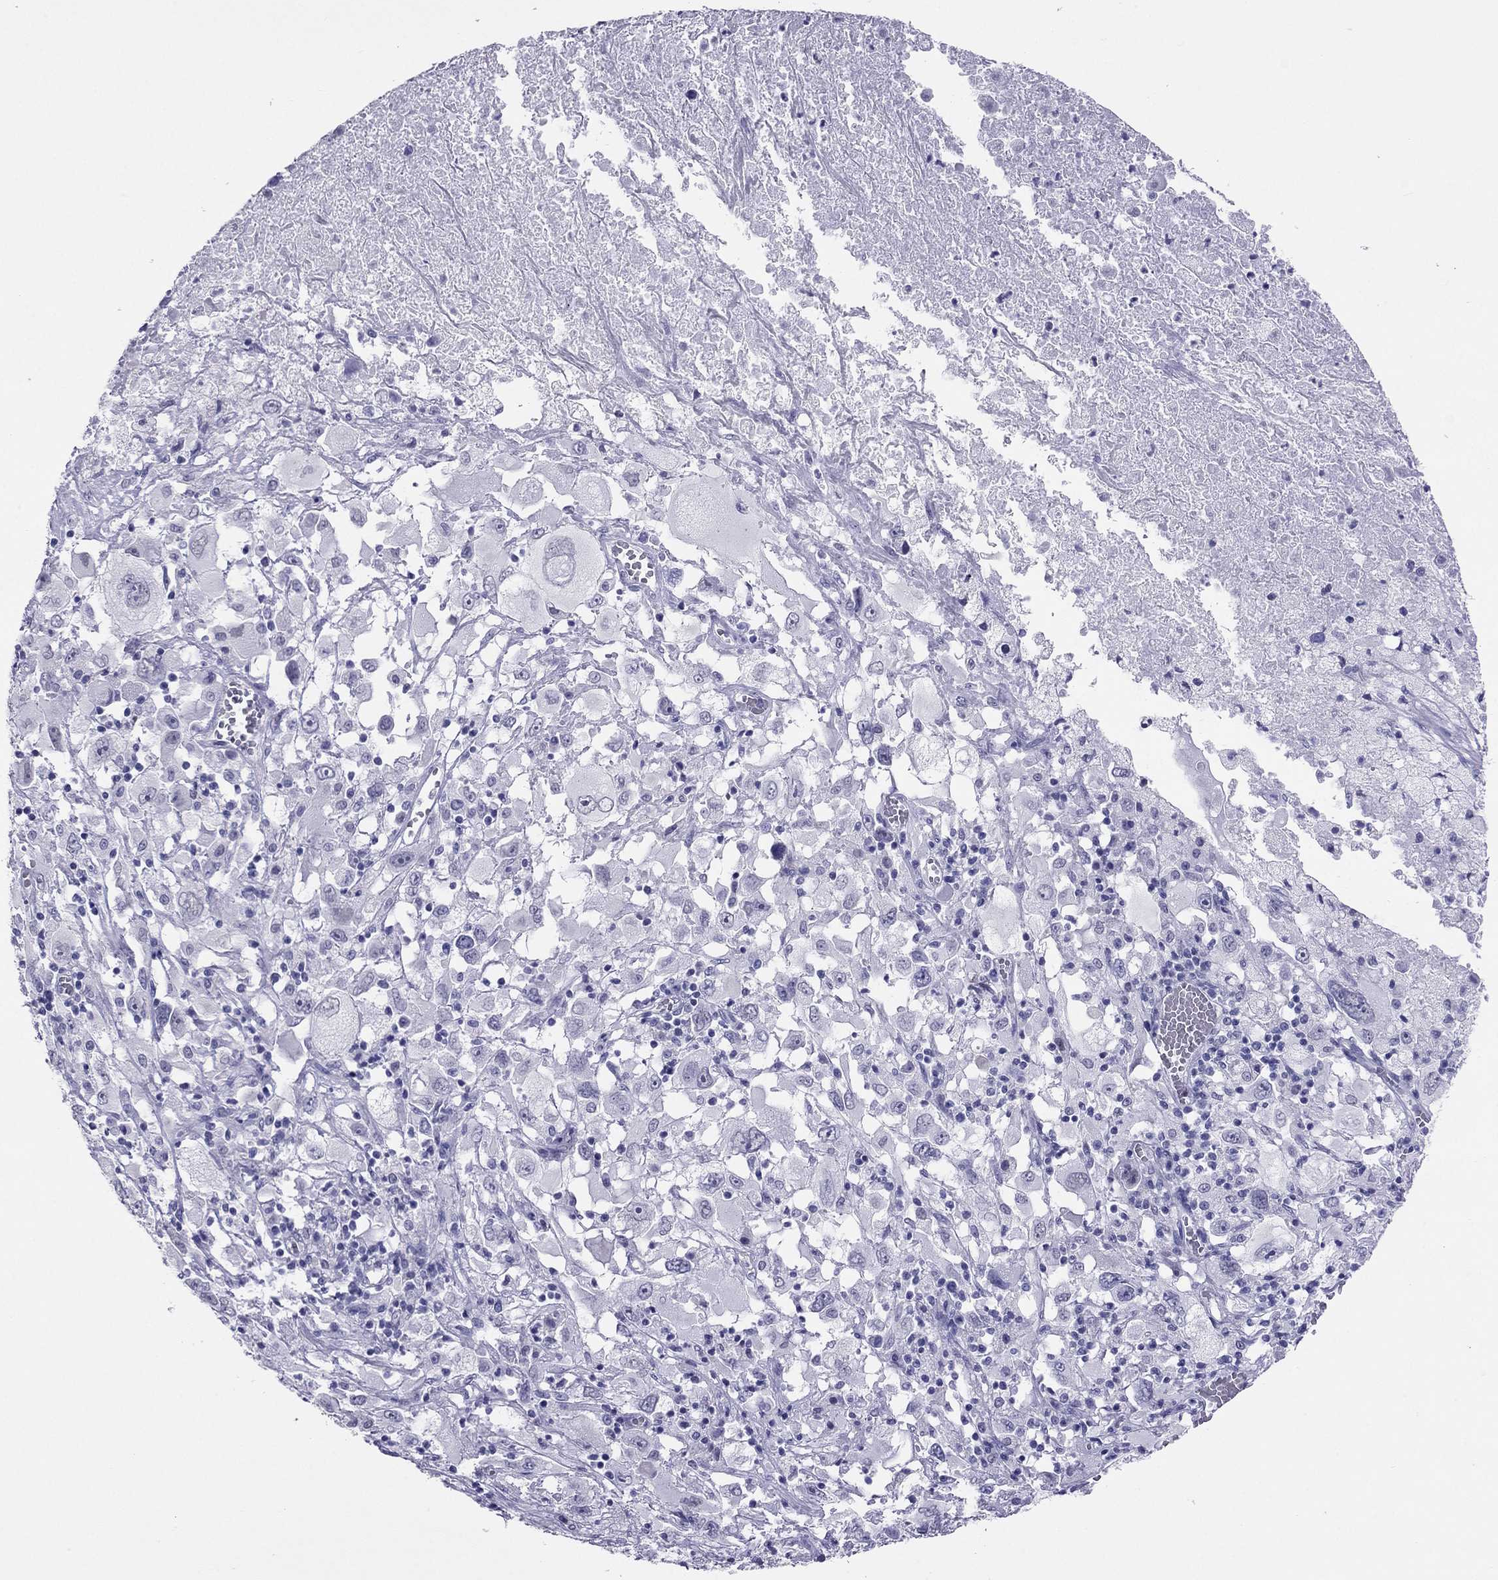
{"staining": {"intensity": "negative", "quantity": "none", "location": "none"}, "tissue": "melanoma", "cell_type": "Tumor cells", "image_type": "cancer", "snomed": [{"axis": "morphology", "description": "Malignant melanoma, Metastatic site"}, {"axis": "topography", "description": "Soft tissue"}], "caption": "Tumor cells are negative for protein expression in human malignant melanoma (metastatic site).", "gene": "CROCC2", "patient": {"sex": "male", "age": 50}}